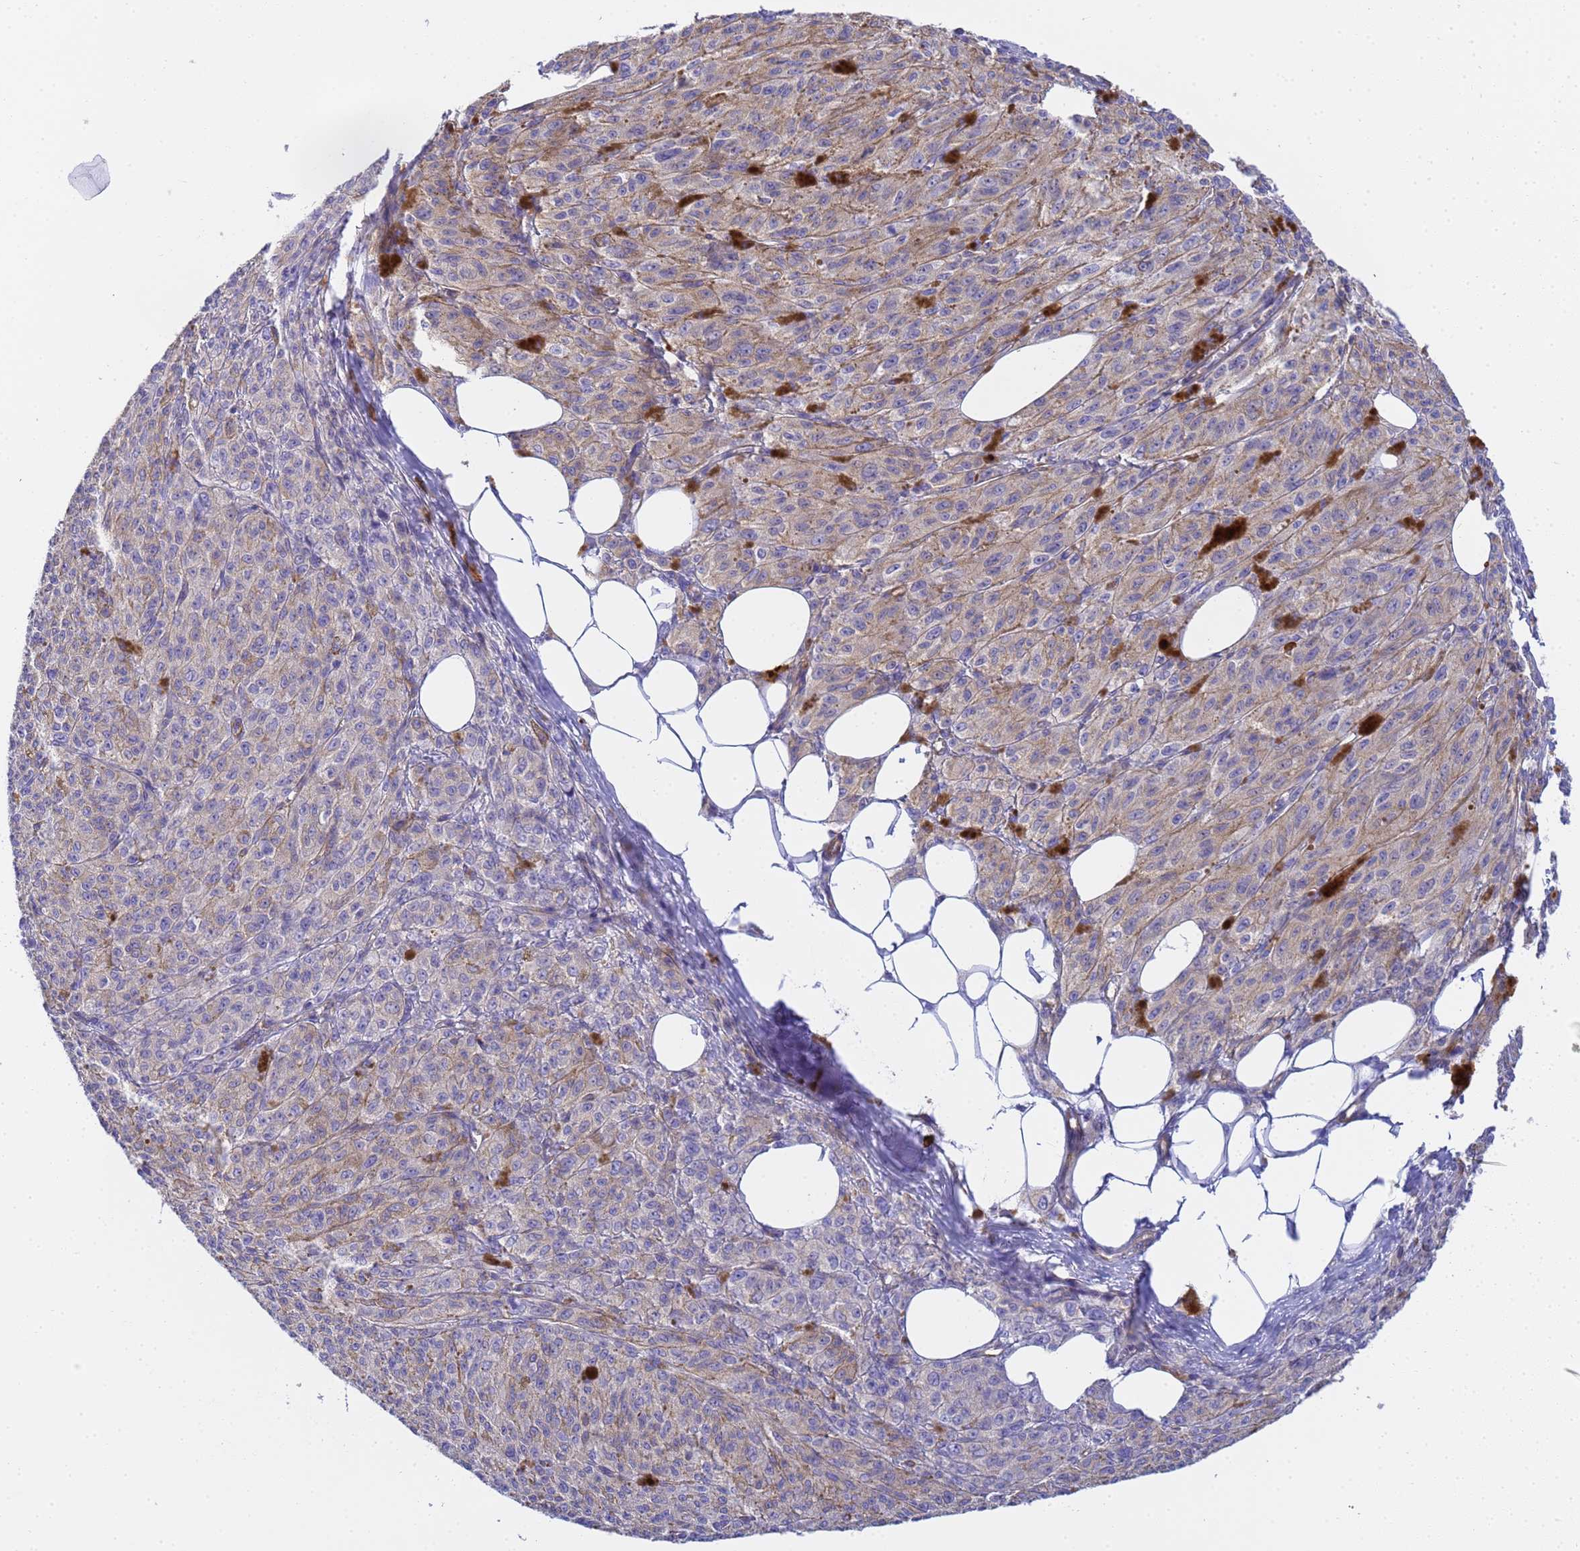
{"staining": {"intensity": "negative", "quantity": "none", "location": "none"}, "tissue": "melanoma", "cell_type": "Tumor cells", "image_type": "cancer", "snomed": [{"axis": "morphology", "description": "Malignant melanoma, NOS"}, {"axis": "topography", "description": "Skin"}], "caption": "This is an IHC histopathology image of melanoma. There is no expression in tumor cells.", "gene": "MYL12A", "patient": {"sex": "female", "age": 52}}